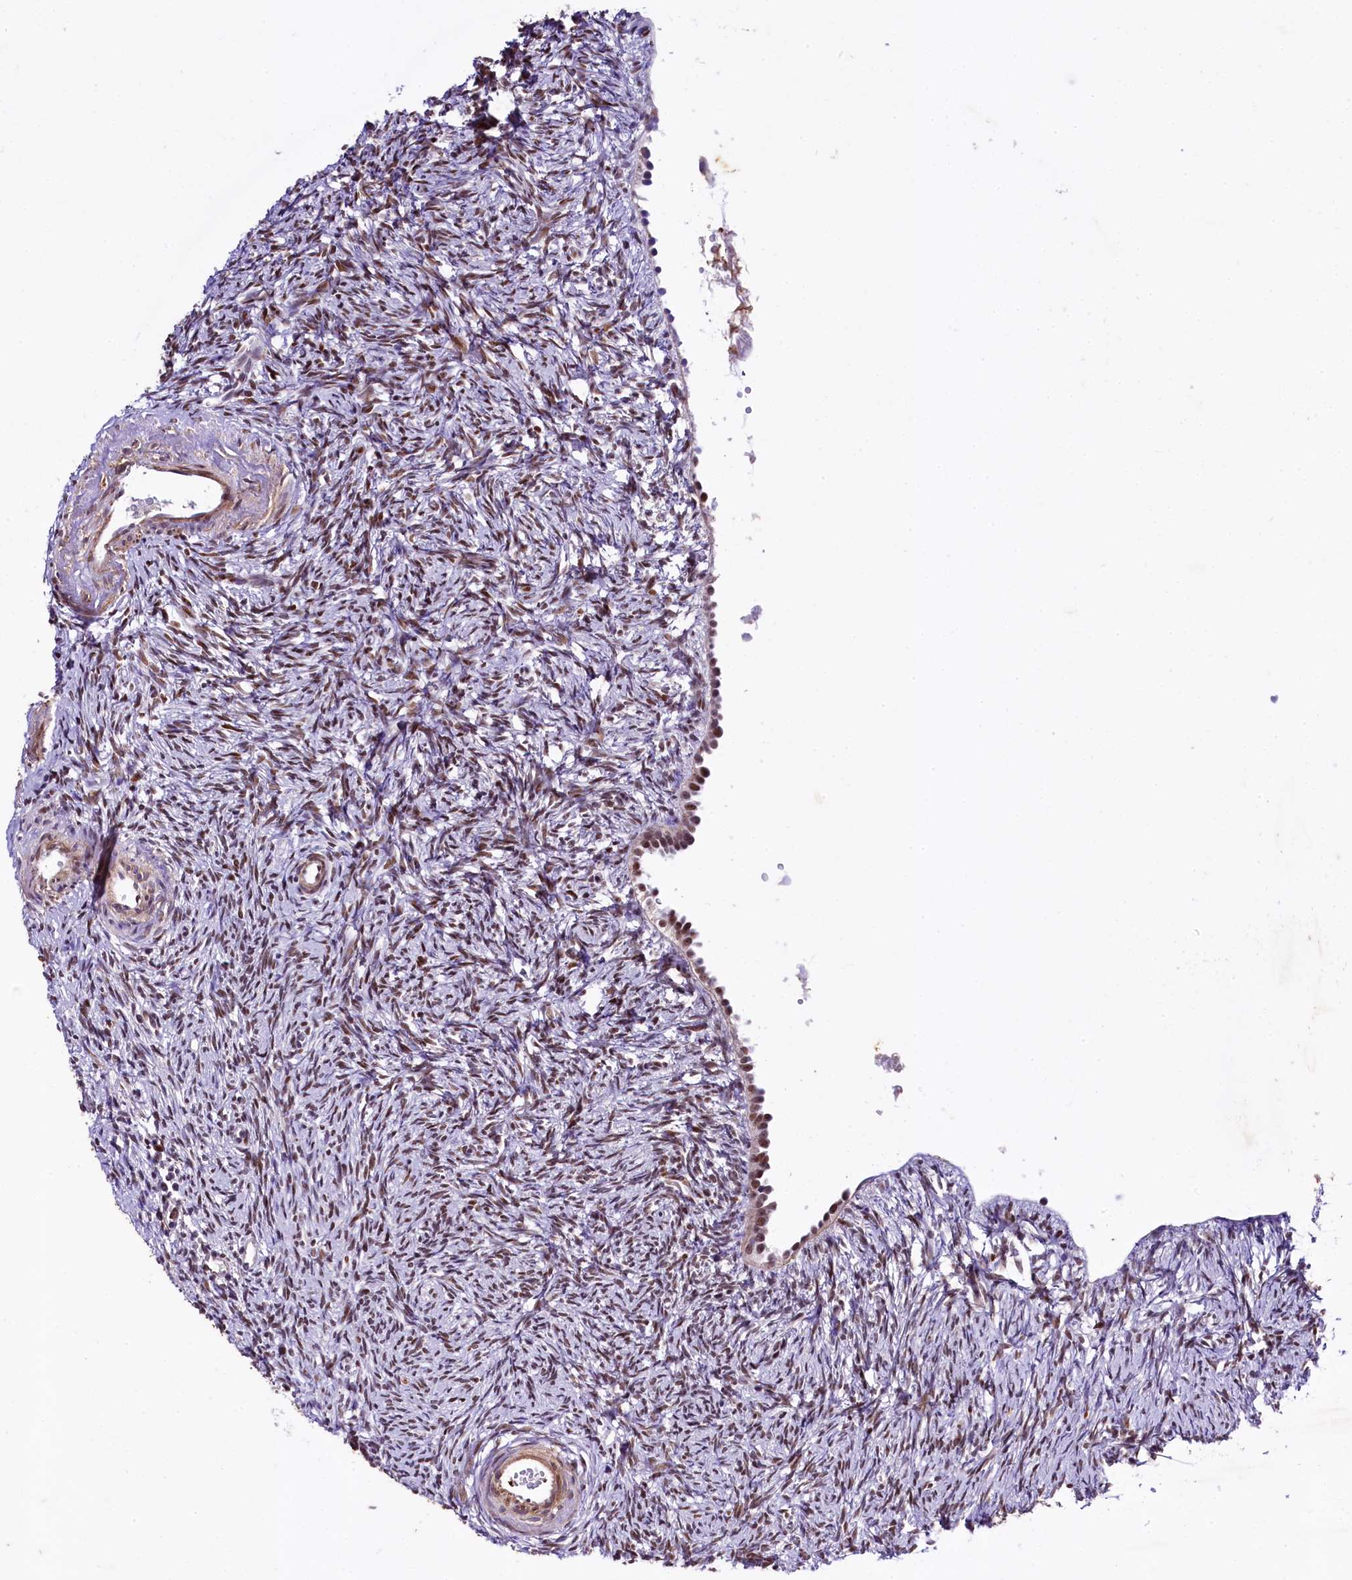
{"staining": {"intensity": "moderate", "quantity": ">75%", "location": "nuclear"}, "tissue": "ovary", "cell_type": "Ovarian stroma cells", "image_type": "normal", "snomed": [{"axis": "morphology", "description": "Normal tissue, NOS"}, {"axis": "topography", "description": "Ovary"}], "caption": "Moderate nuclear protein staining is appreciated in about >75% of ovarian stroma cells in ovary.", "gene": "SAMD10", "patient": {"sex": "female", "age": 51}}